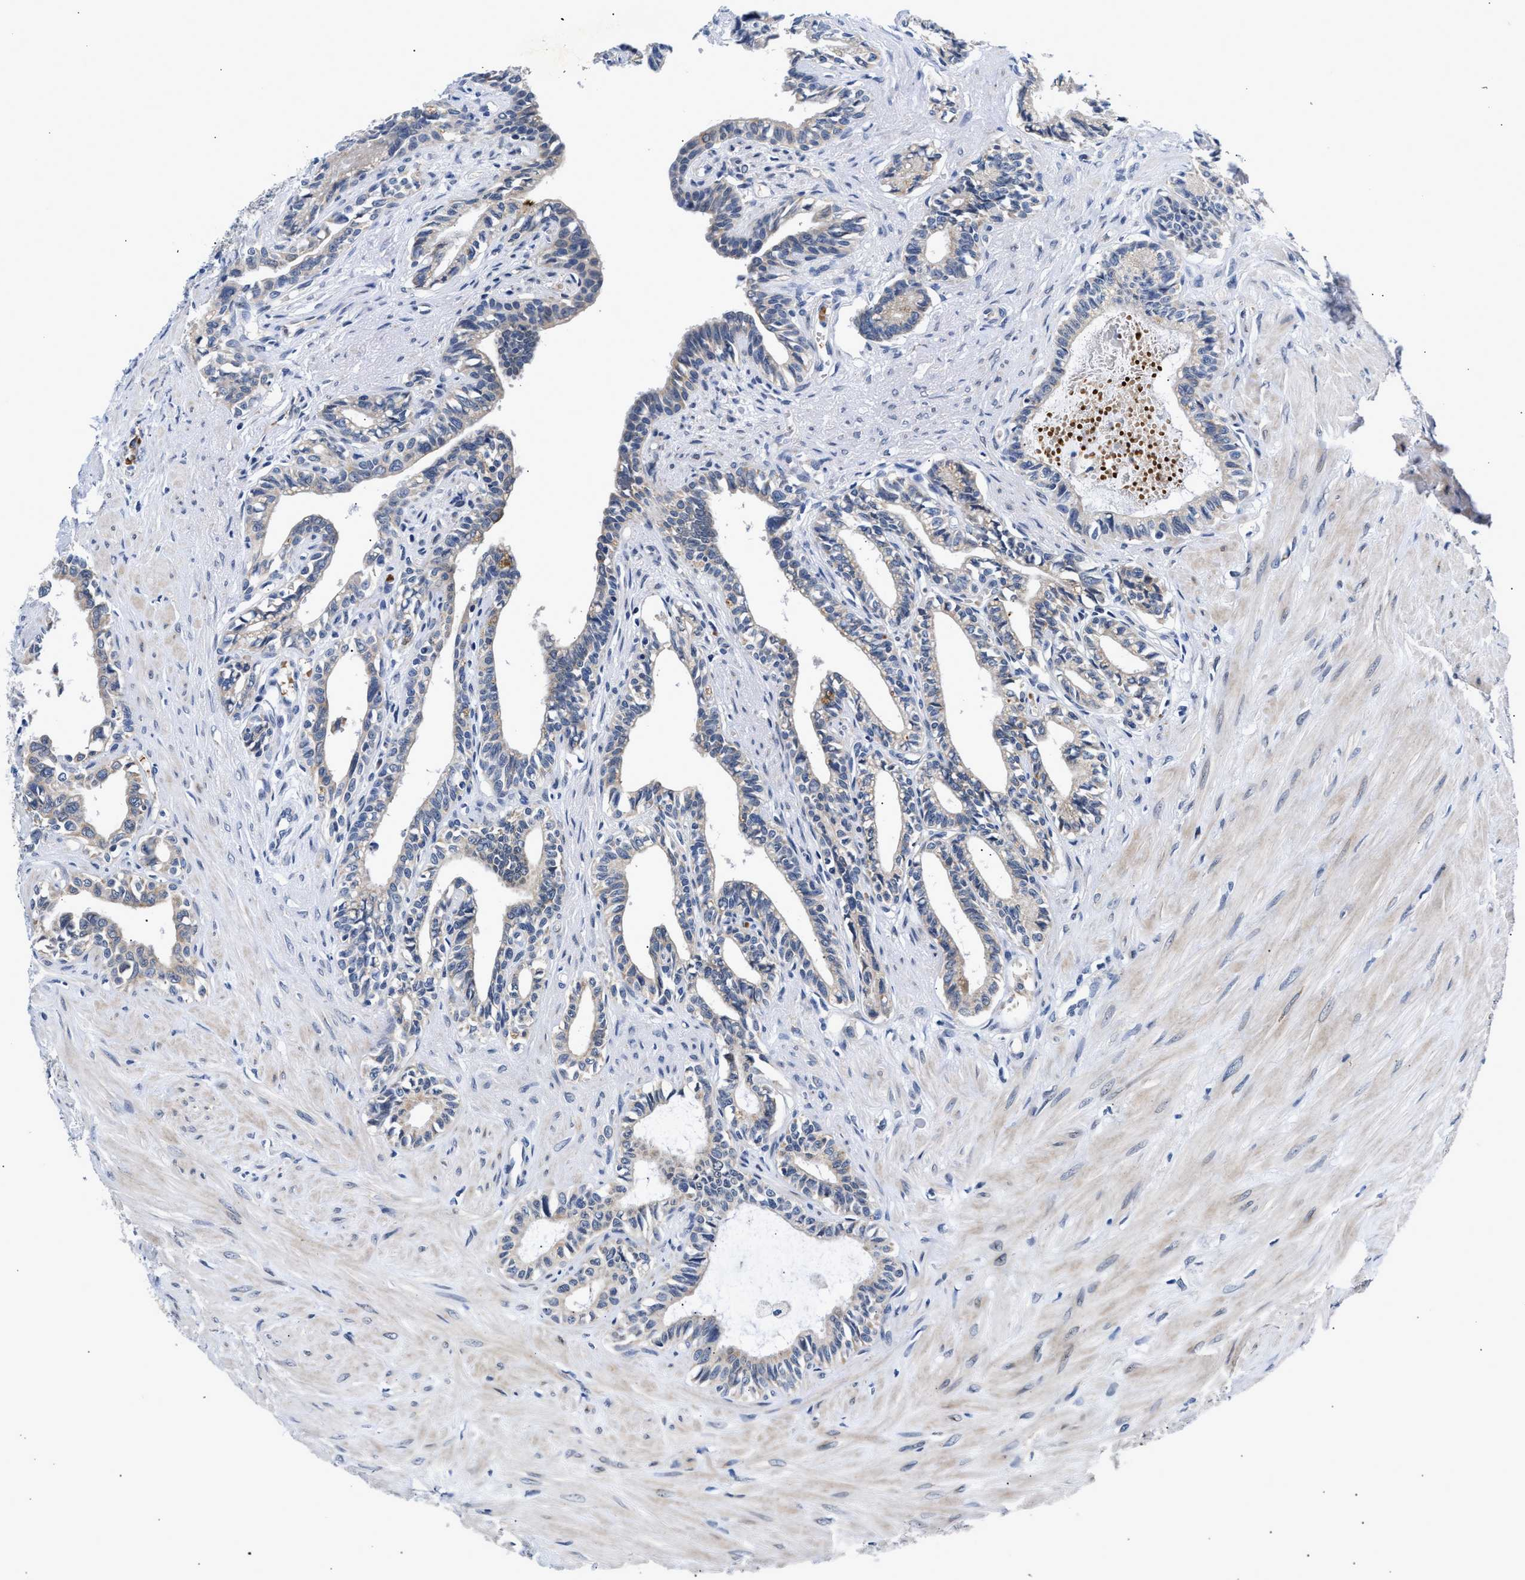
{"staining": {"intensity": "weak", "quantity": "<25%", "location": "cytoplasmic/membranous"}, "tissue": "seminal vesicle", "cell_type": "Glandular cells", "image_type": "normal", "snomed": [{"axis": "morphology", "description": "Normal tissue, NOS"}, {"axis": "morphology", "description": "Adenocarcinoma, High grade"}, {"axis": "topography", "description": "Prostate"}, {"axis": "topography", "description": "Seminal veicle"}], "caption": "Immunohistochemistry (IHC) photomicrograph of normal human seminal vesicle stained for a protein (brown), which displays no expression in glandular cells. Nuclei are stained in blue.", "gene": "RINT1", "patient": {"sex": "male", "age": 55}}